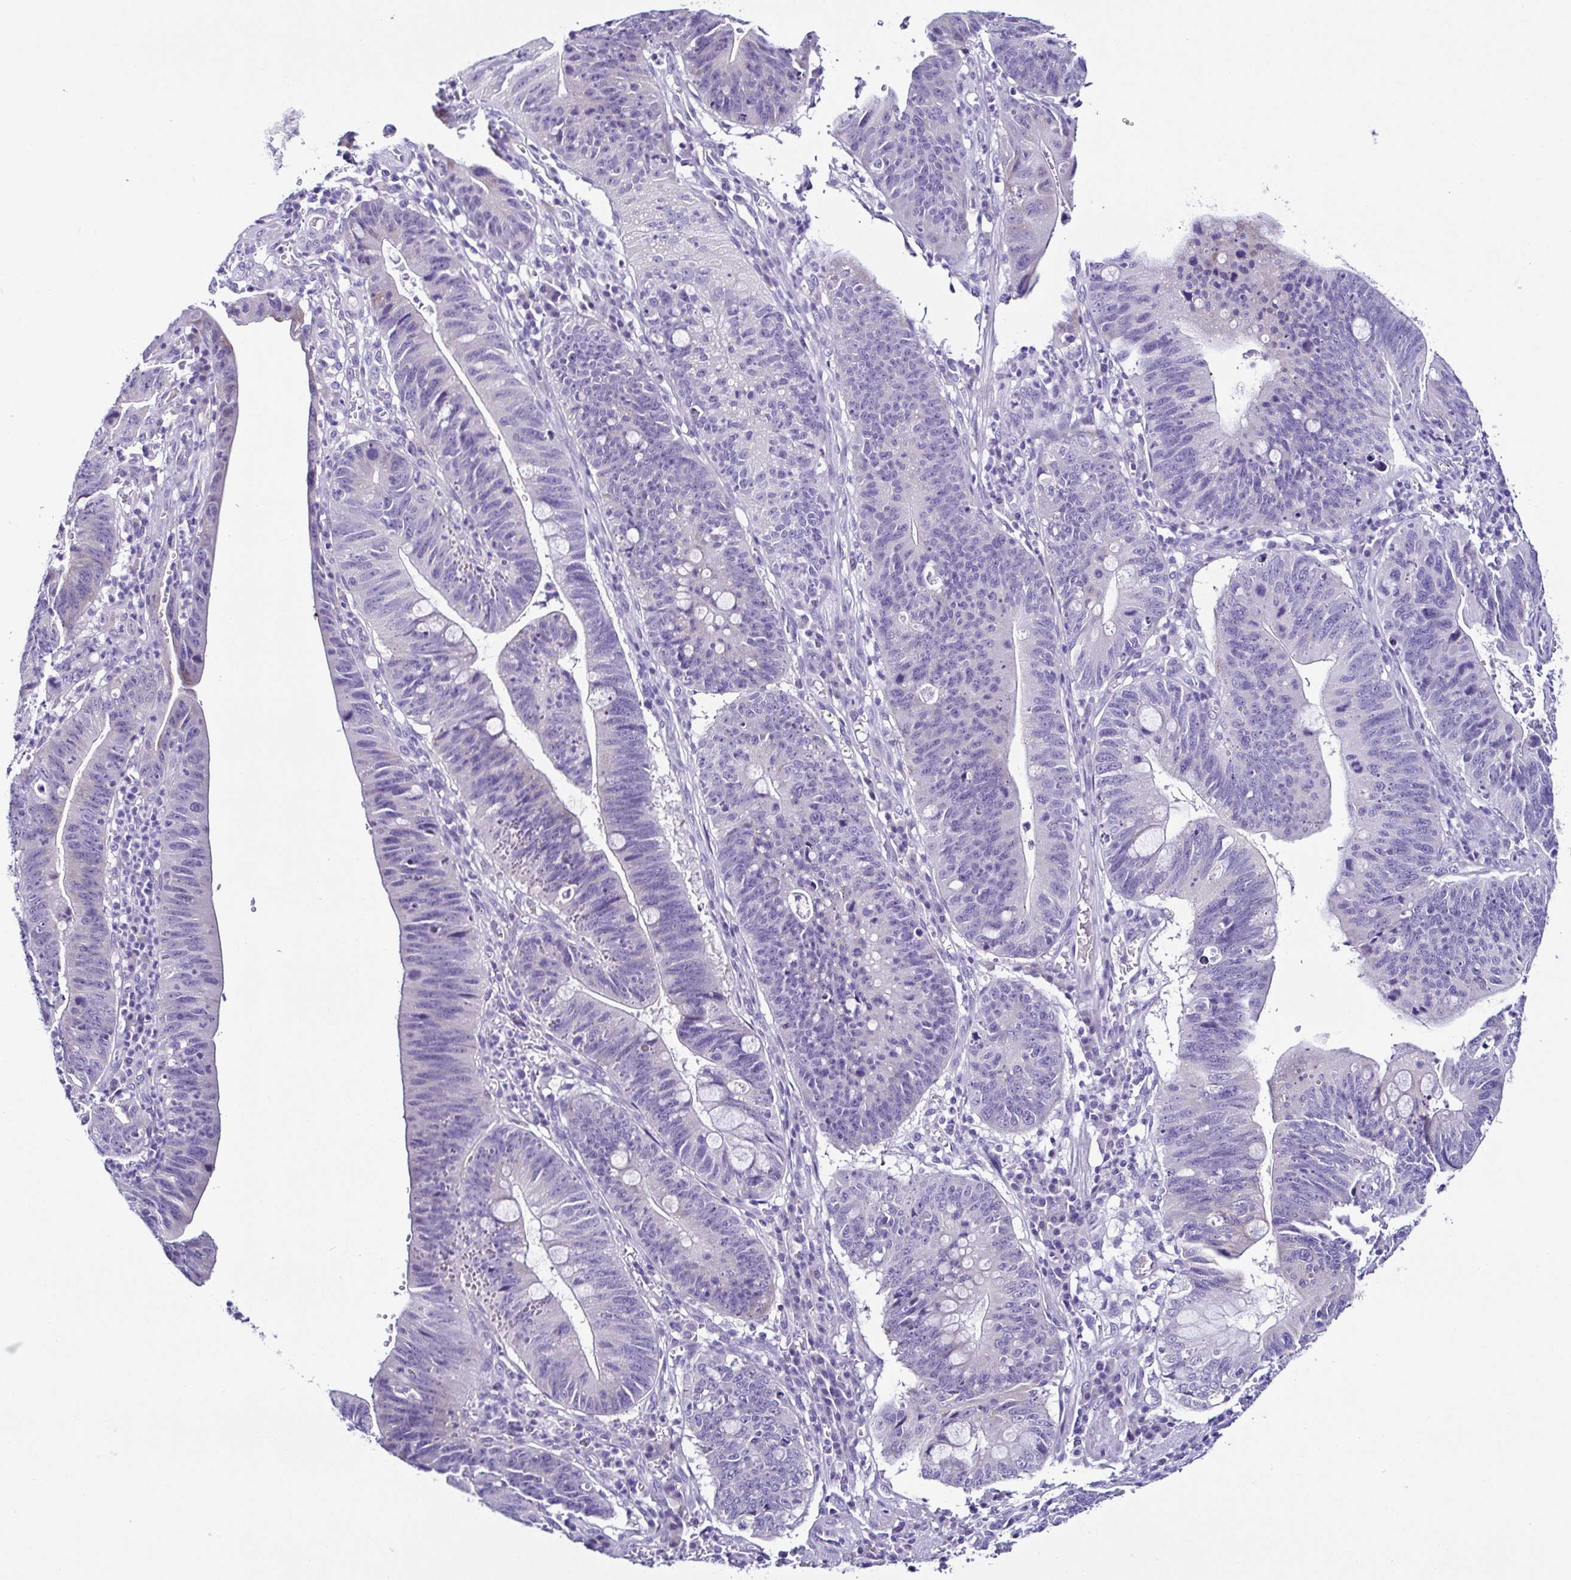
{"staining": {"intensity": "negative", "quantity": "none", "location": "none"}, "tissue": "stomach cancer", "cell_type": "Tumor cells", "image_type": "cancer", "snomed": [{"axis": "morphology", "description": "Adenocarcinoma, NOS"}, {"axis": "topography", "description": "Stomach"}], "caption": "Tumor cells are negative for protein expression in human adenocarcinoma (stomach).", "gene": "SRL", "patient": {"sex": "male", "age": 59}}